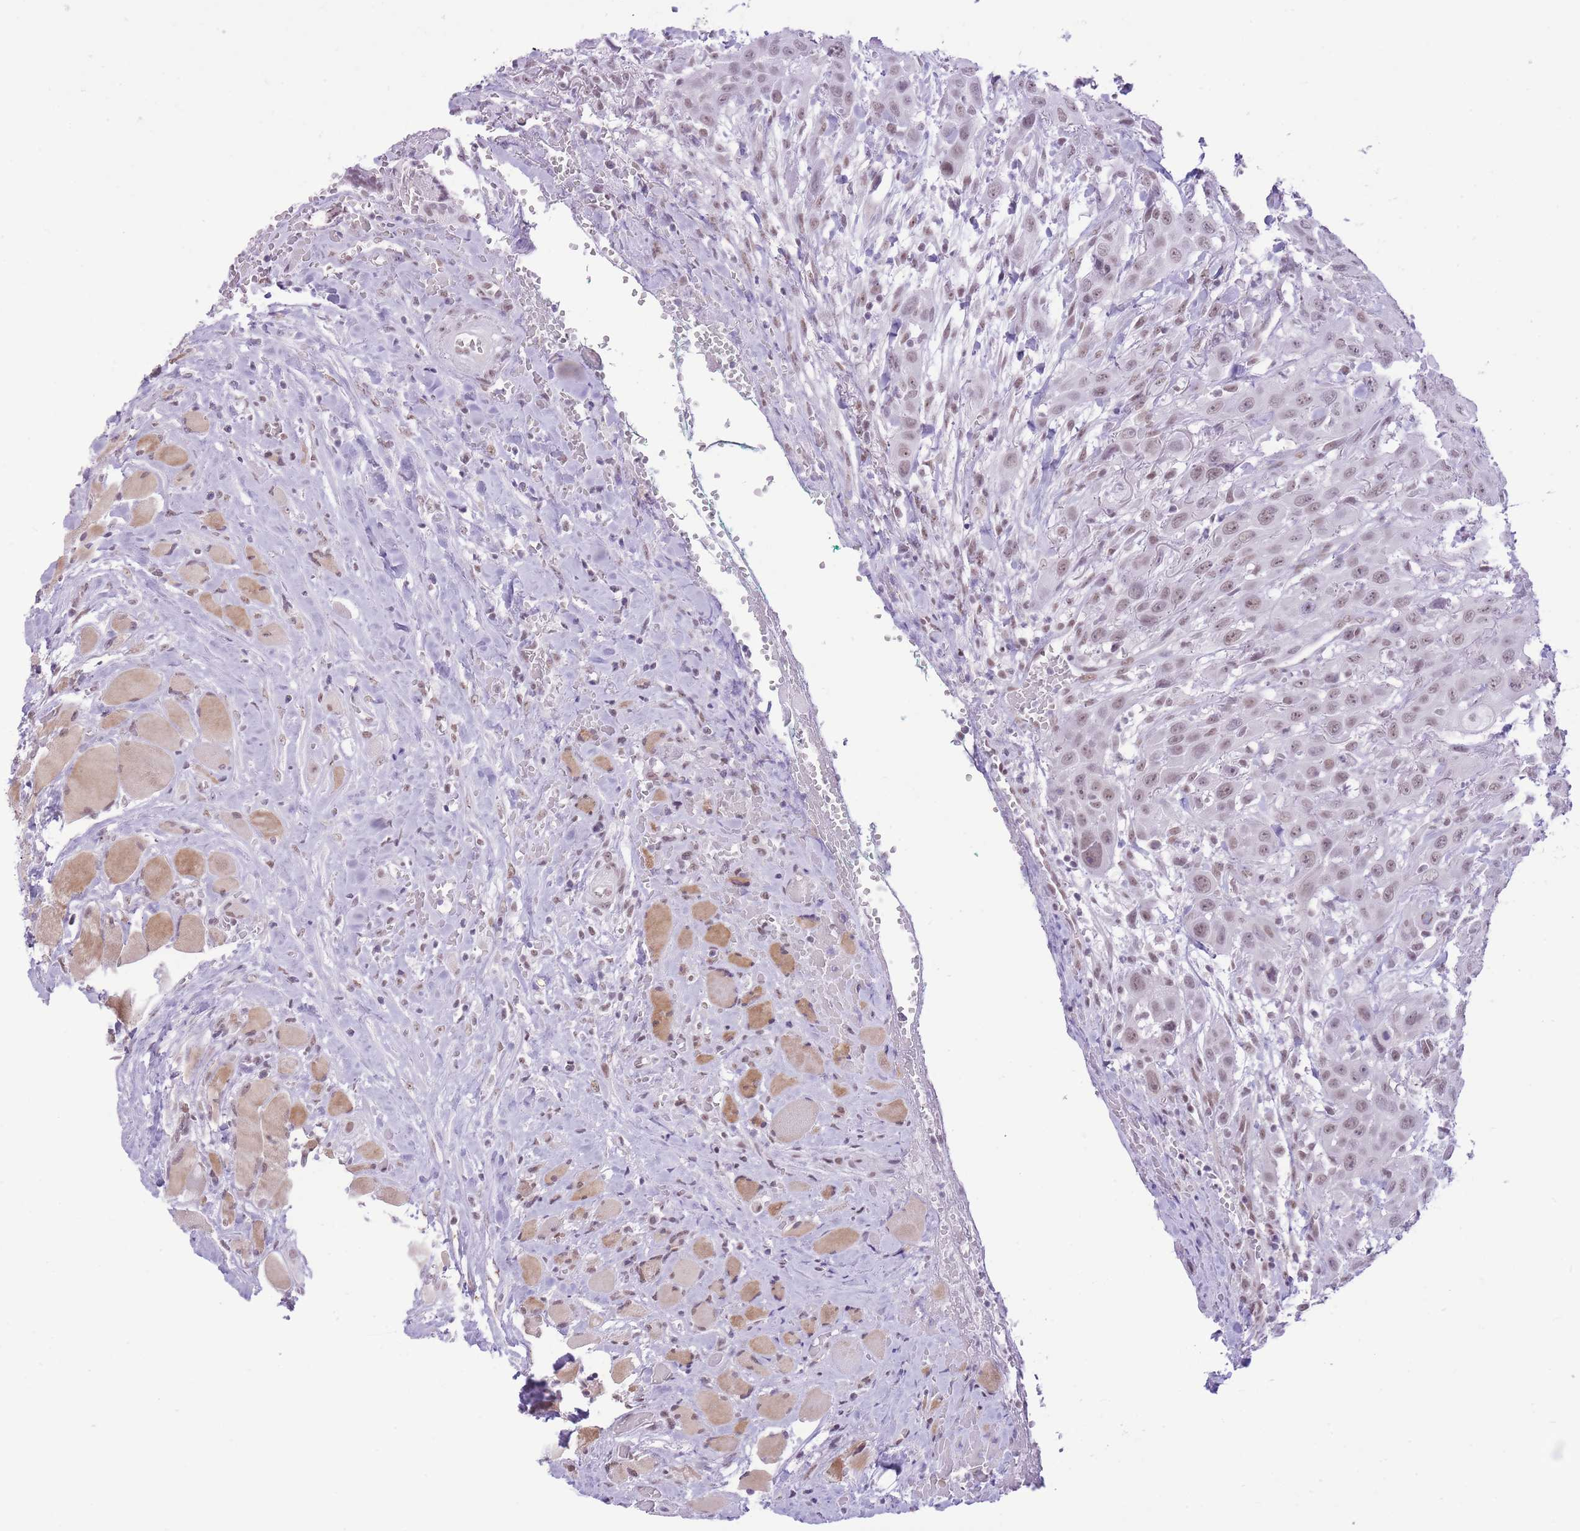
{"staining": {"intensity": "weak", "quantity": ">75%", "location": "nuclear"}, "tissue": "head and neck cancer", "cell_type": "Tumor cells", "image_type": "cancer", "snomed": [{"axis": "morphology", "description": "Squamous cell carcinoma, NOS"}, {"axis": "topography", "description": "Head-Neck"}], "caption": "Weak nuclear protein expression is present in about >75% of tumor cells in head and neck cancer (squamous cell carcinoma). (IHC, brightfield microscopy, high magnification).", "gene": "ZBED5", "patient": {"sex": "male", "age": 81}}